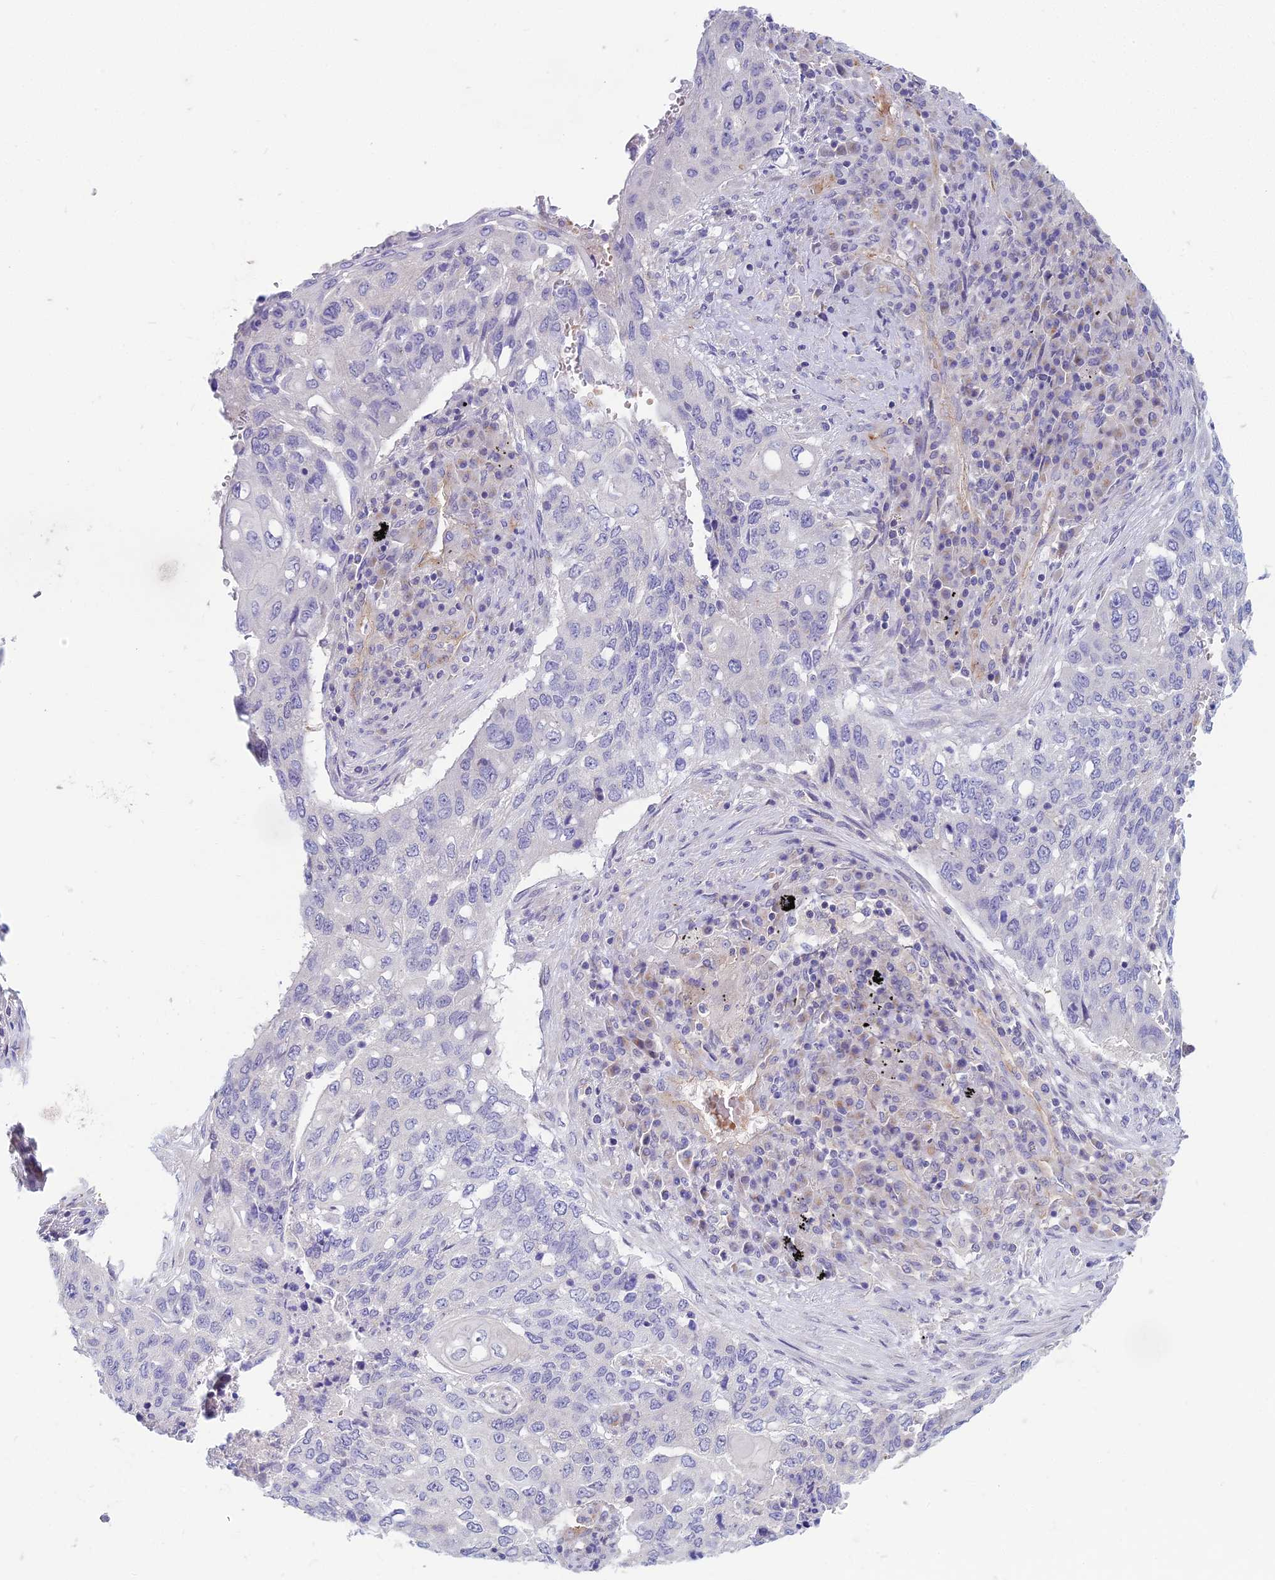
{"staining": {"intensity": "negative", "quantity": "none", "location": "none"}, "tissue": "lung cancer", "cell_type": "Tumor cells", "image_type": "cancer", "snomed": [{"axis": "morphology", "description": "Squamous cell carcinoma, NOS"}, {"axis": "topography", "description": "Lung"}], "caption": "Tumor cells are negative for protein expression in human lung squamous cell carcinoma.", "gene": "ZNF564", "patient": {"sex": "female", "age": 63}}